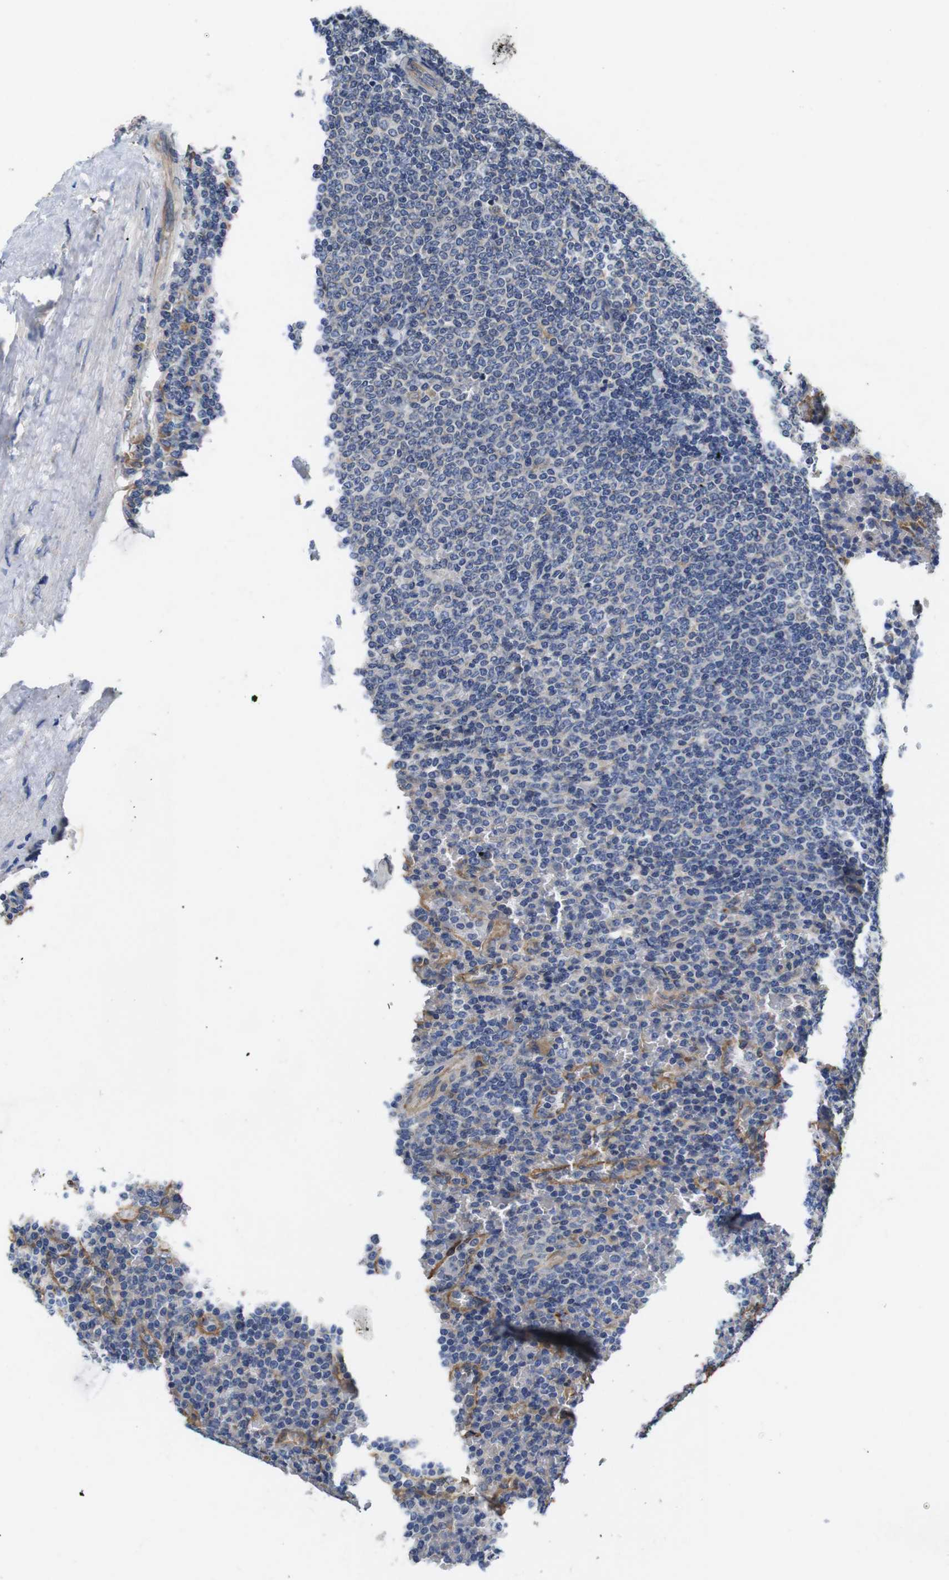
{"staining": {"intensity": "negative", "quantity": "none", "location": "none"}, "tissue": "lymphoma", "cell_type": "Tumor cells", "image_type": "cancer", "snomed": [{"axis": "morphology", "description": "Malignant lymphoma, non-Hodgkin's type, Low grade"}, {"axis": "topography", "description": "Spleen"}], "caption": "Immunohistochemical staining of human malignant lymphoma, non-Hodgkin's type (low-grade) exhibits no significant expression in tumor cells.", "gene": "MARCHF7", "patient": {"sex": "female", "age": 77}}